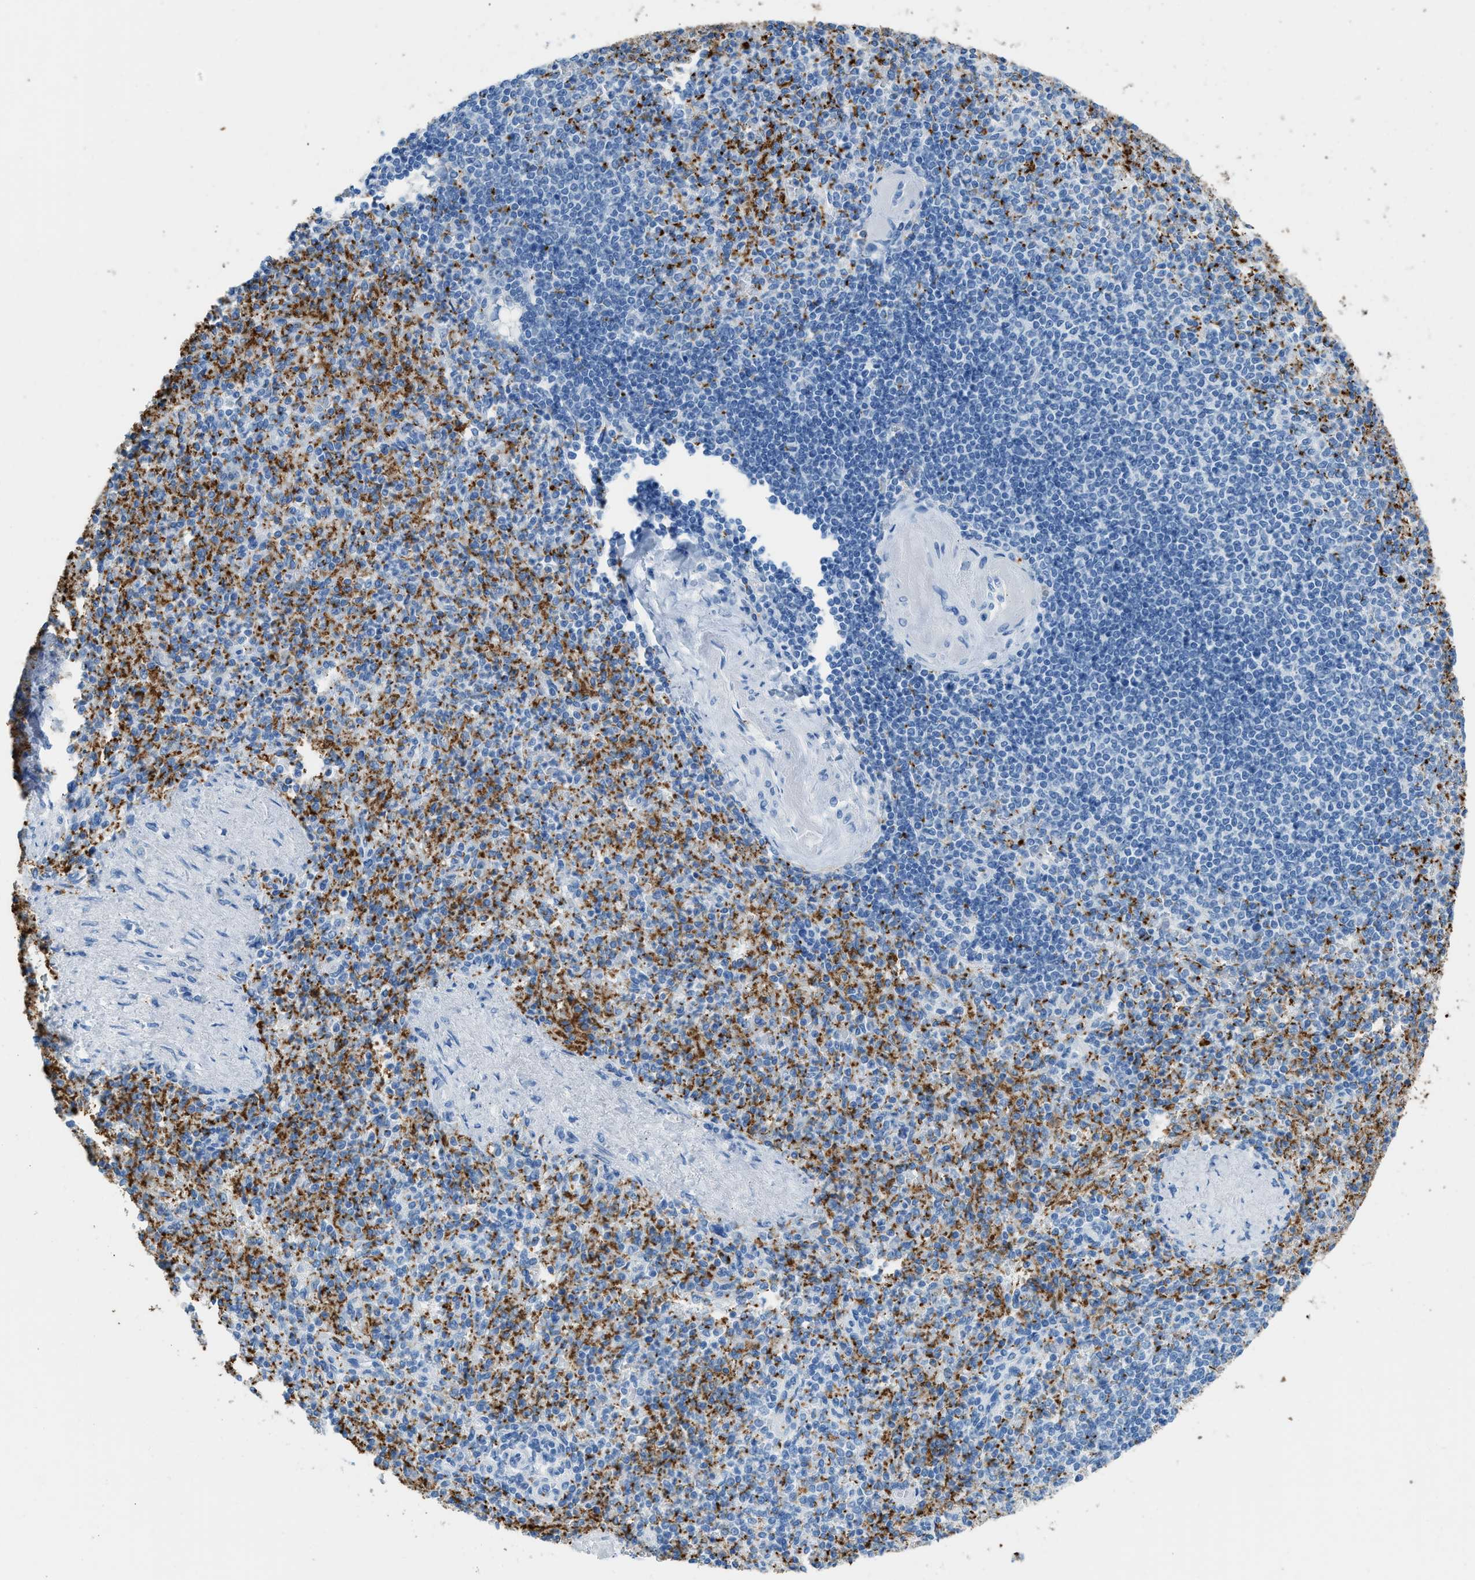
{"staining": {"intensity": "strong", "quantity": "<25%", "location": "cytoplasmic/membranous"}, "tissue": "spleen", "cell_type": "Cells in red pulp", "image_type": "normal", "snomed": [{"axis": "morphology", "description": "Normal tissue, NOS"}, {"axis": "topography", "description": "Spleen"}], "caption": "The image reveals a brown stain indicating the presence of a protein in the cytoplasmic/membranous of cells in red pulp in spleen.", "gene": "FAIM2", "patient": {"sex": "female", "age": 74}}